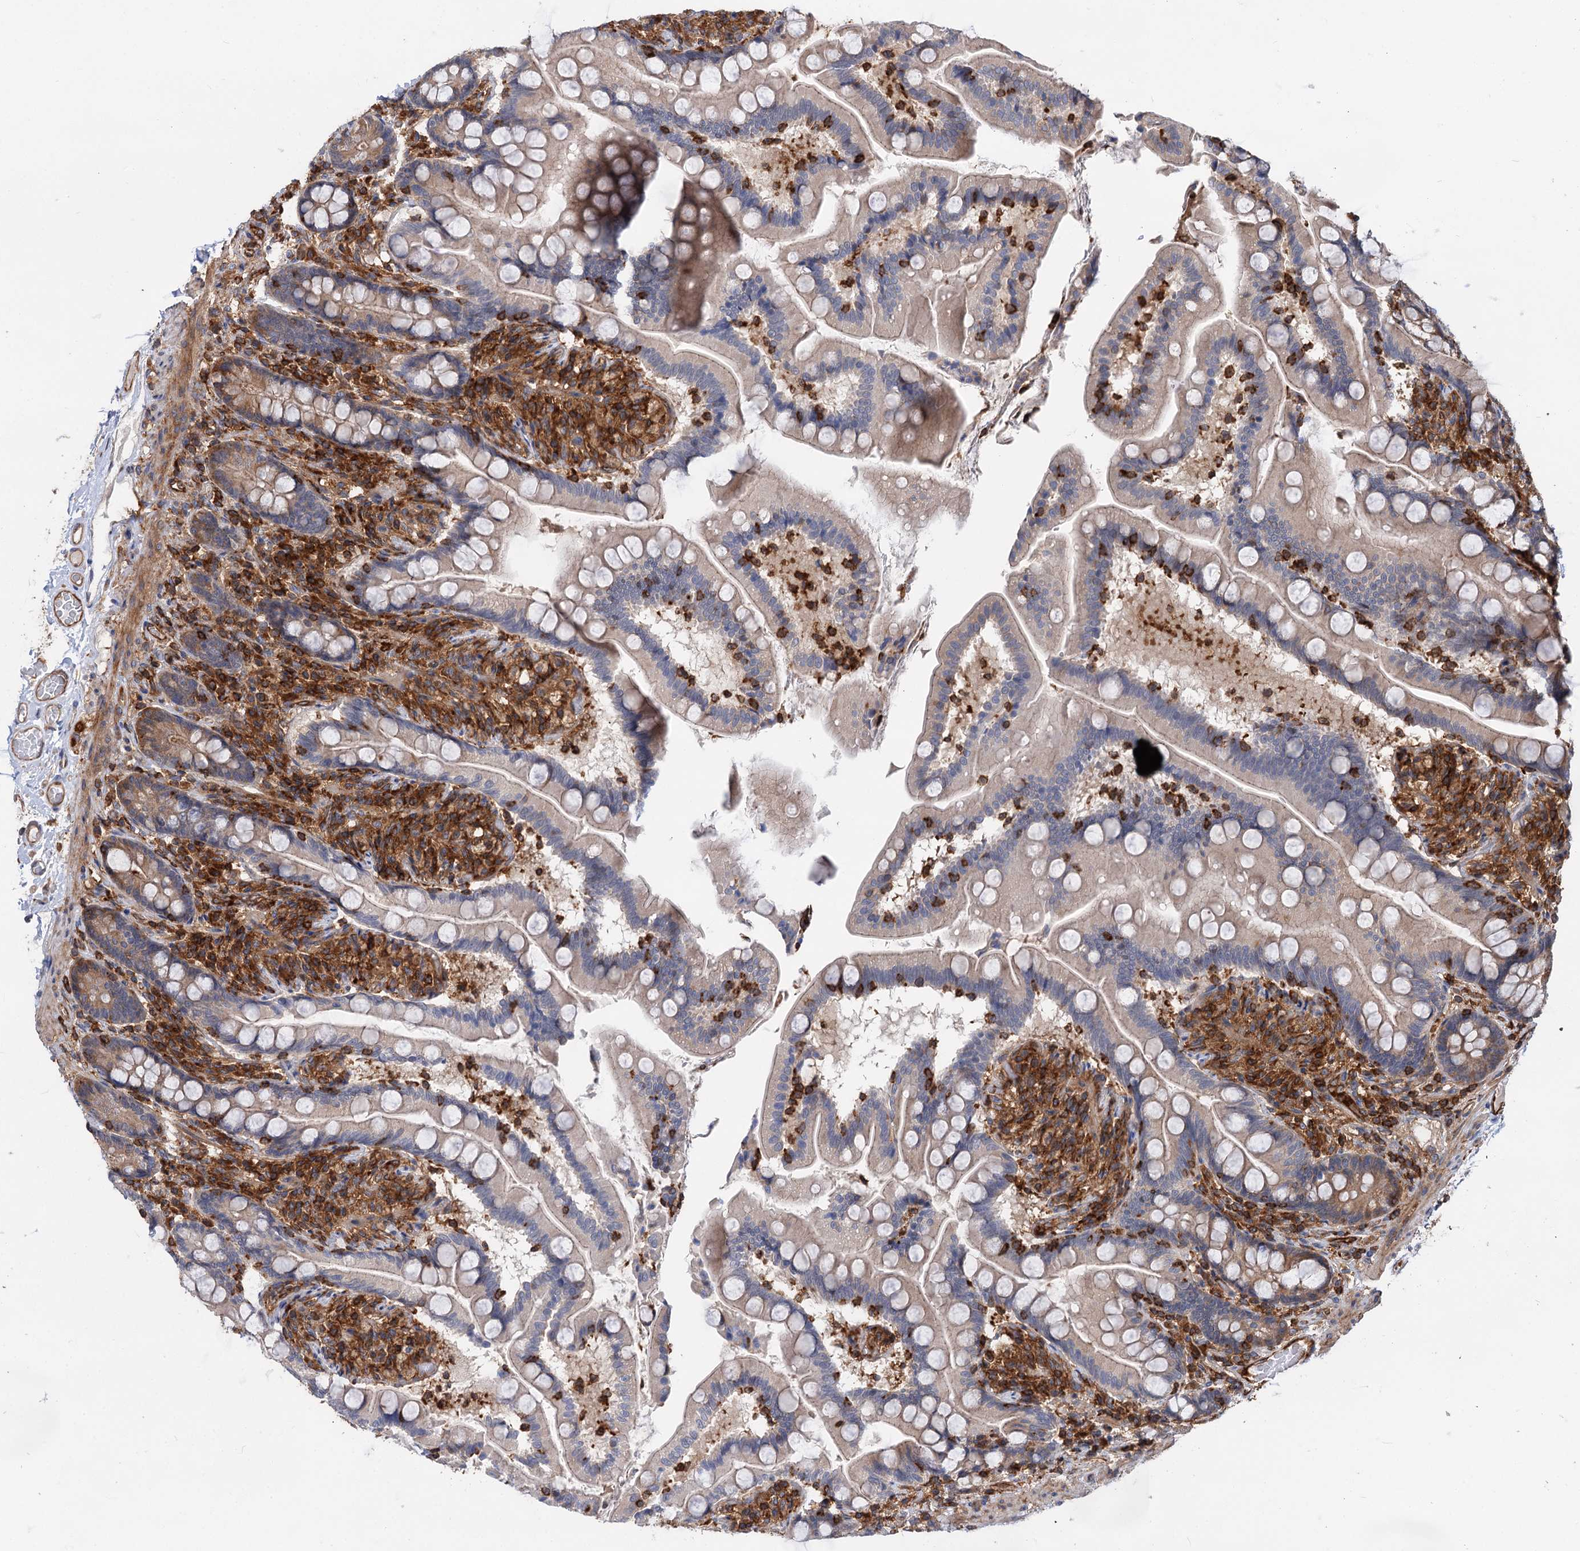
{"staining": {"intensity": "moderate", "quantity": "<25%", "location": "cytoplasmic/membranous"}, "tissue": "small intestine", "cell_type": "Glandular cells", "image_type": "normal", "snomed": [{"axis": "morphology", "description": "Normal tissue, NOS"}, {"axis": "topography", "description": "Small intestine"}], "caption": "Protein expression by IHC demonstrates moderate cytoplasmic/membranous expression in about <25% of glandular cells in unremarkable small intestine.", "gene": "PACS1", "patient": {"sex": "female", "age": 64}}